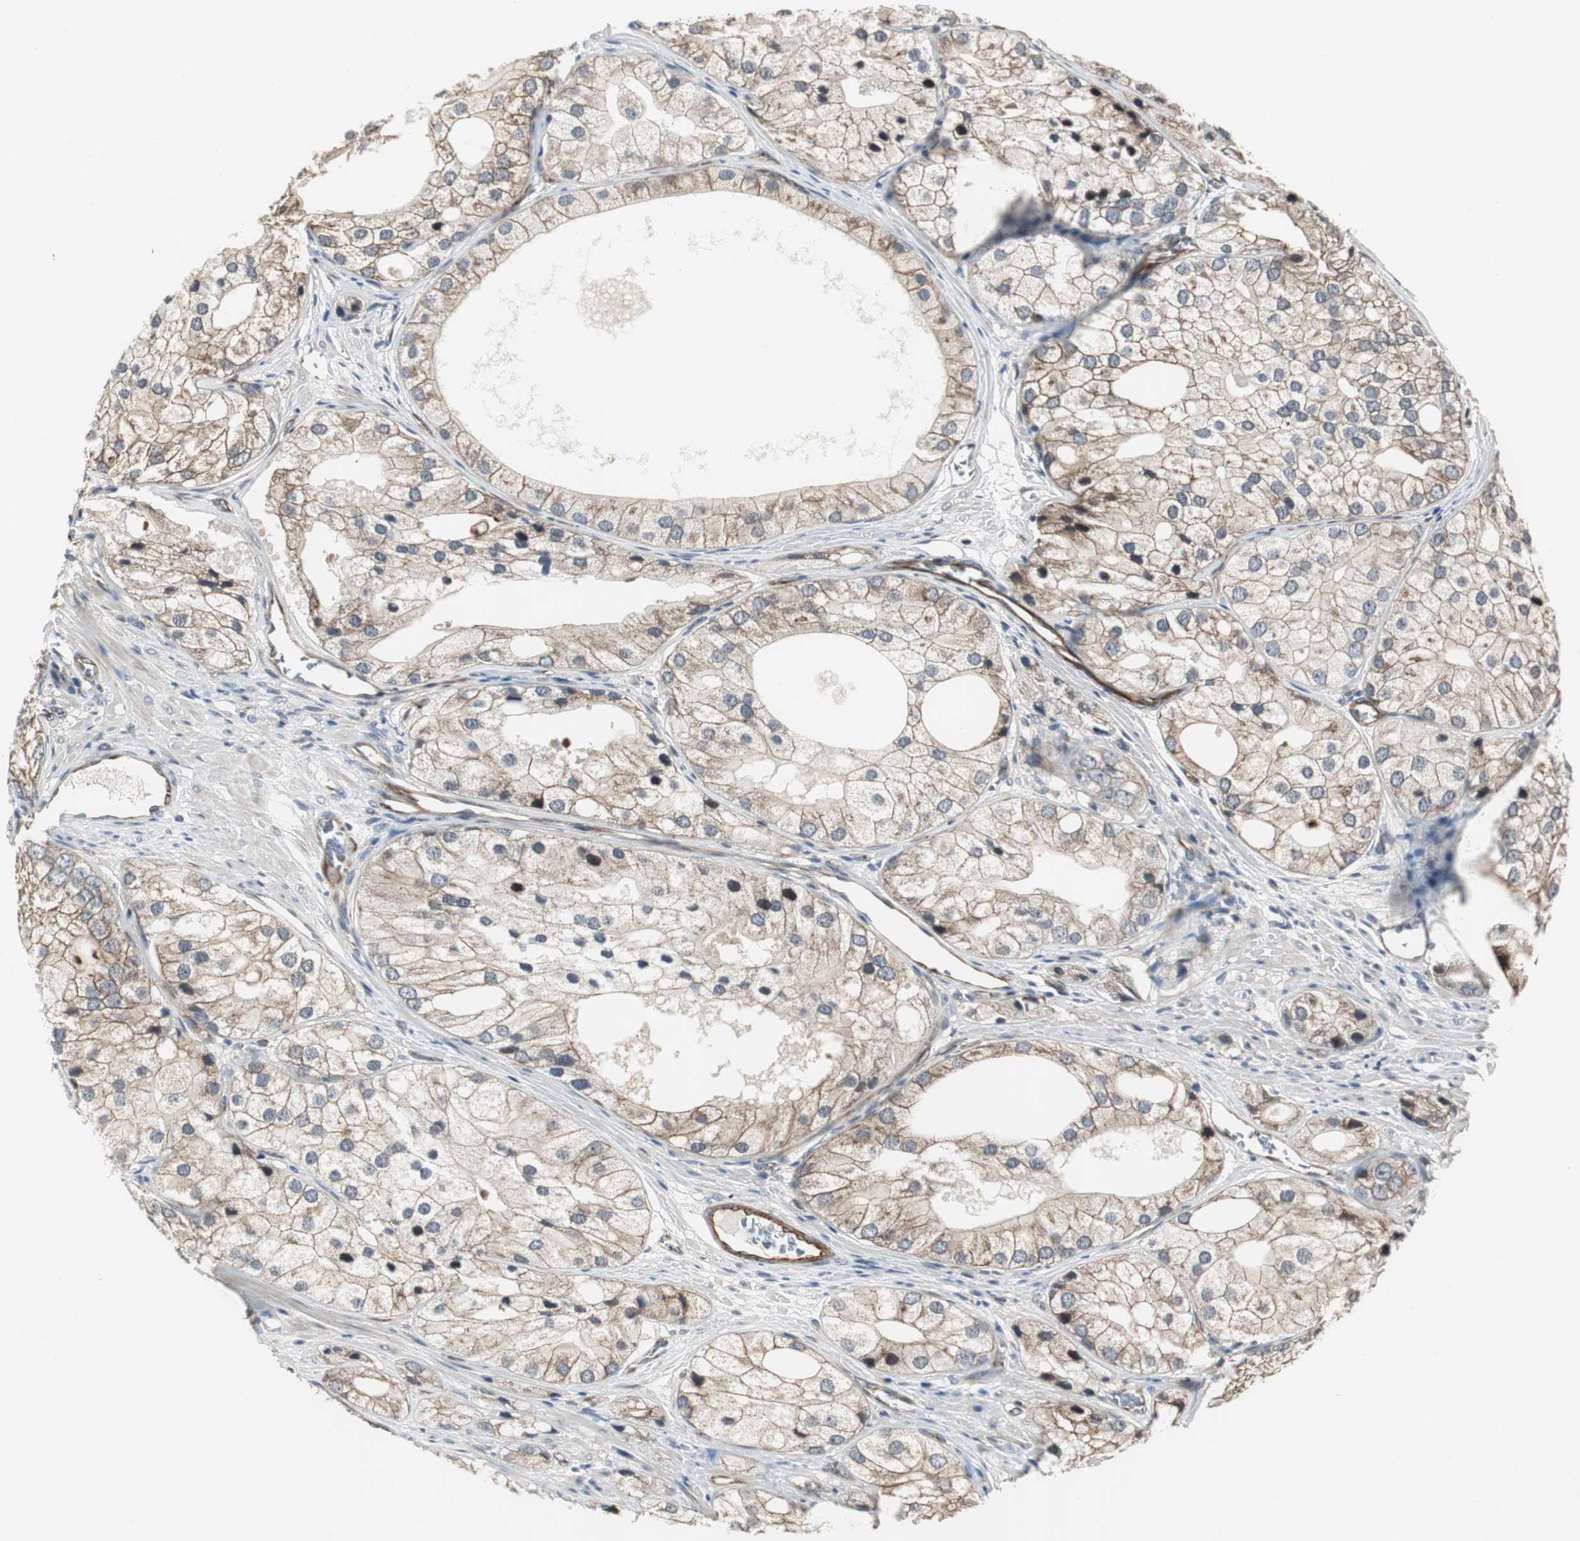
{"staining": {"intensity": "weak", "quantity": ">75%", "location": "cytoplasmic/membranous"}, "tissue": "prostate cancer", "cell_type": "Tumor cells", "image_type": "cancer", "snomed": [{"axis": "morphology", "description": "Adenocarcinoma, Low grade"}, {"axis": "topography", "description": "Prostate"}], "caption": "Immunohistochemical staining of prostate low-grade adenocarcinoma reveals weak cytoplasmic/membranous protein positivity in approximately >75% of tumor cells. (IHC, brightfield microscopy, high magnification).", "gene": "CHP1", "patient": {"sex": "male", "age": 69}}